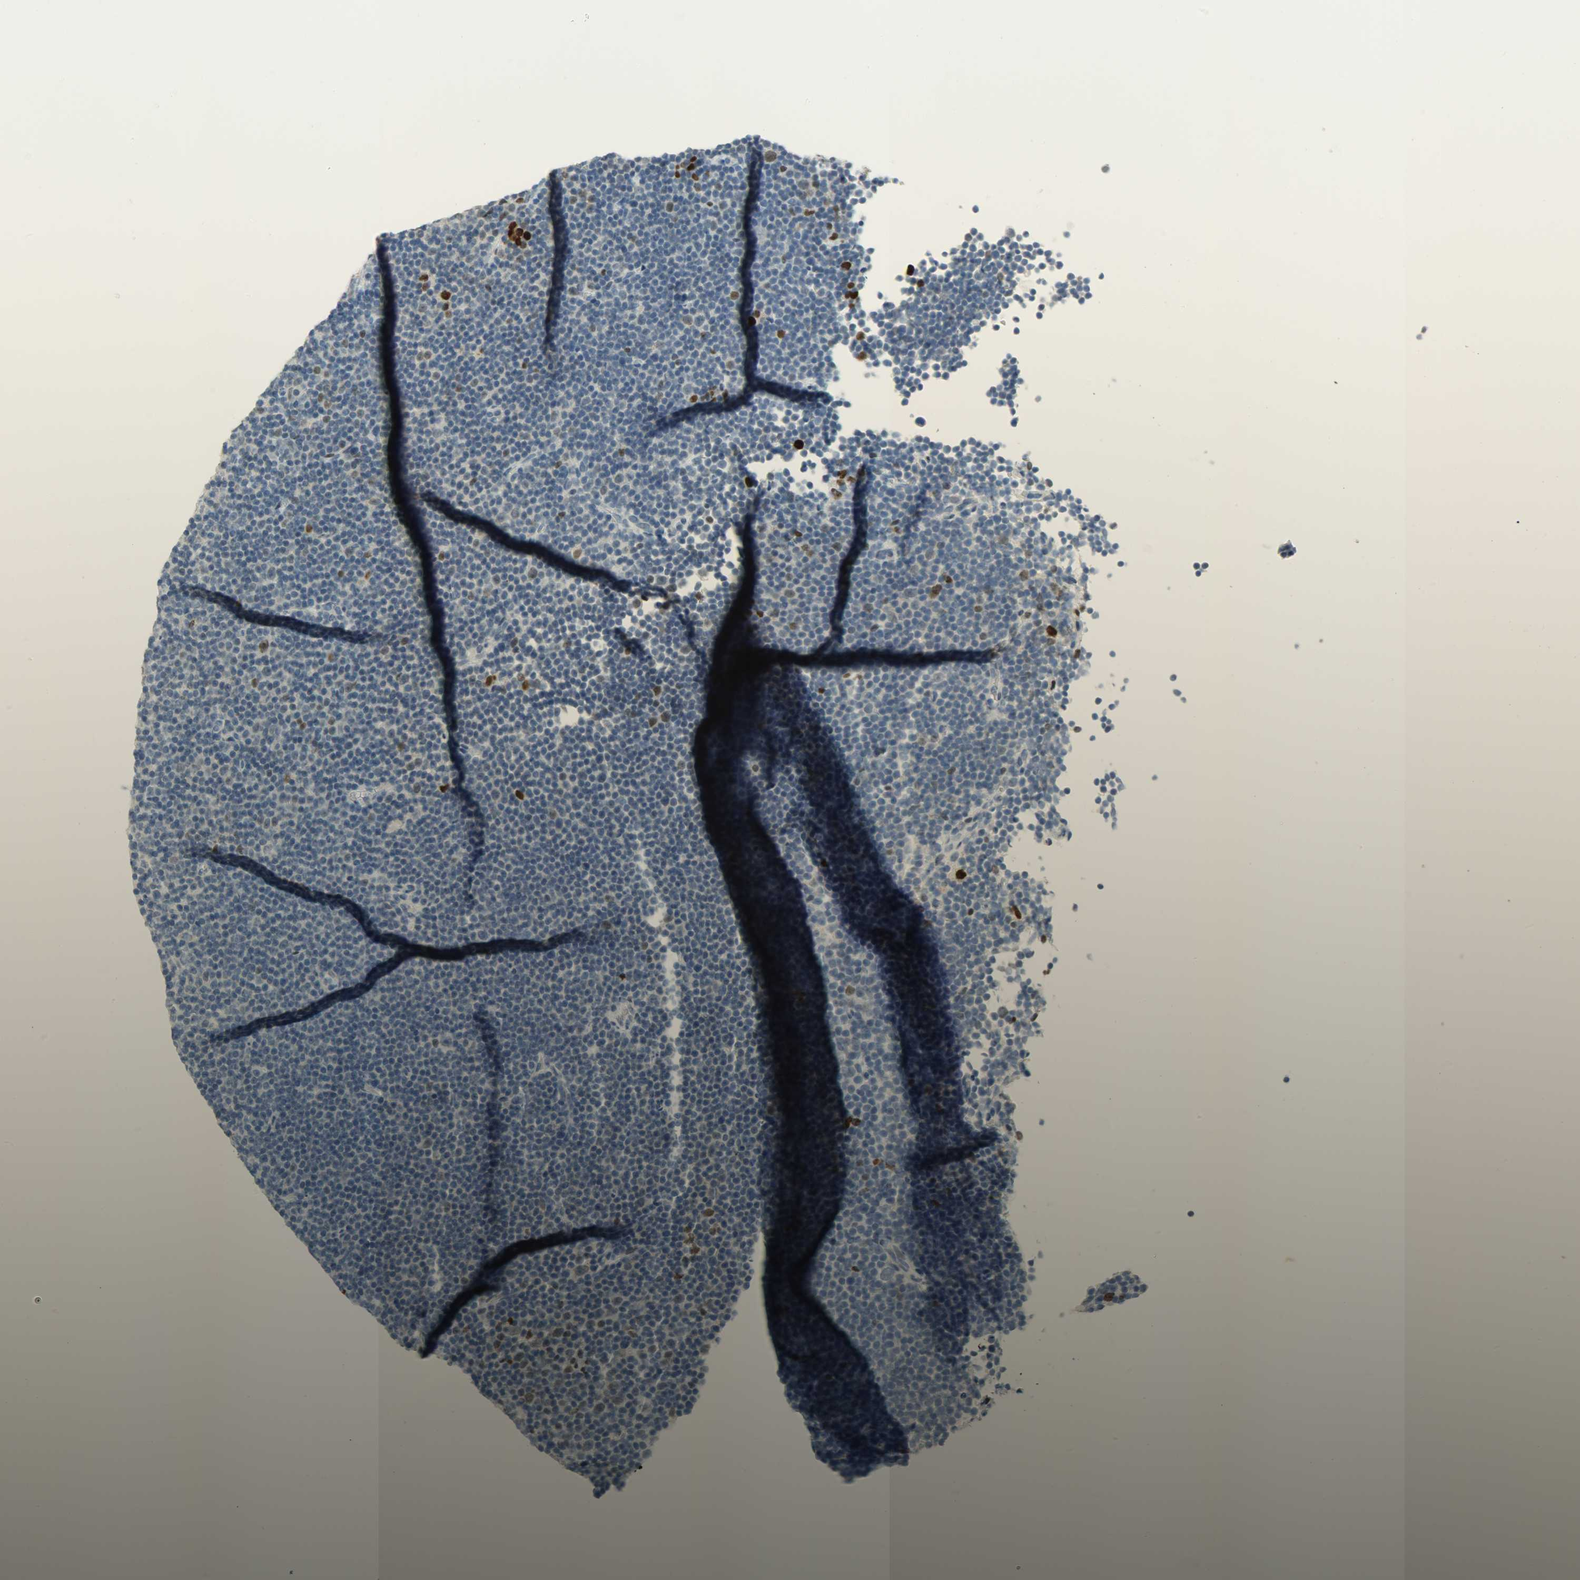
{"staining": {"intensity": "negative", "quantity": "none", "location": "none"}, "tissue": "lymphoma", "cell_type": "Tumor cells", "image_type": "cancer", "snomed": [{"axis": "morphology", "description": "Malignant lymphoma, non-Hodgkin's type, Low grade"}, {"axis": "topography", "description": "Lymph node"}], "caption": "Tumor cells show no significant expression in malignant lymphoma, non-Hodgkin's type (low-grade). (DAB immunohistochemistry (IHC) visualized using brightfield microscopy, high magnification).", "gene": "JUNB", "patient": {"sex": "female", "age": 67}}